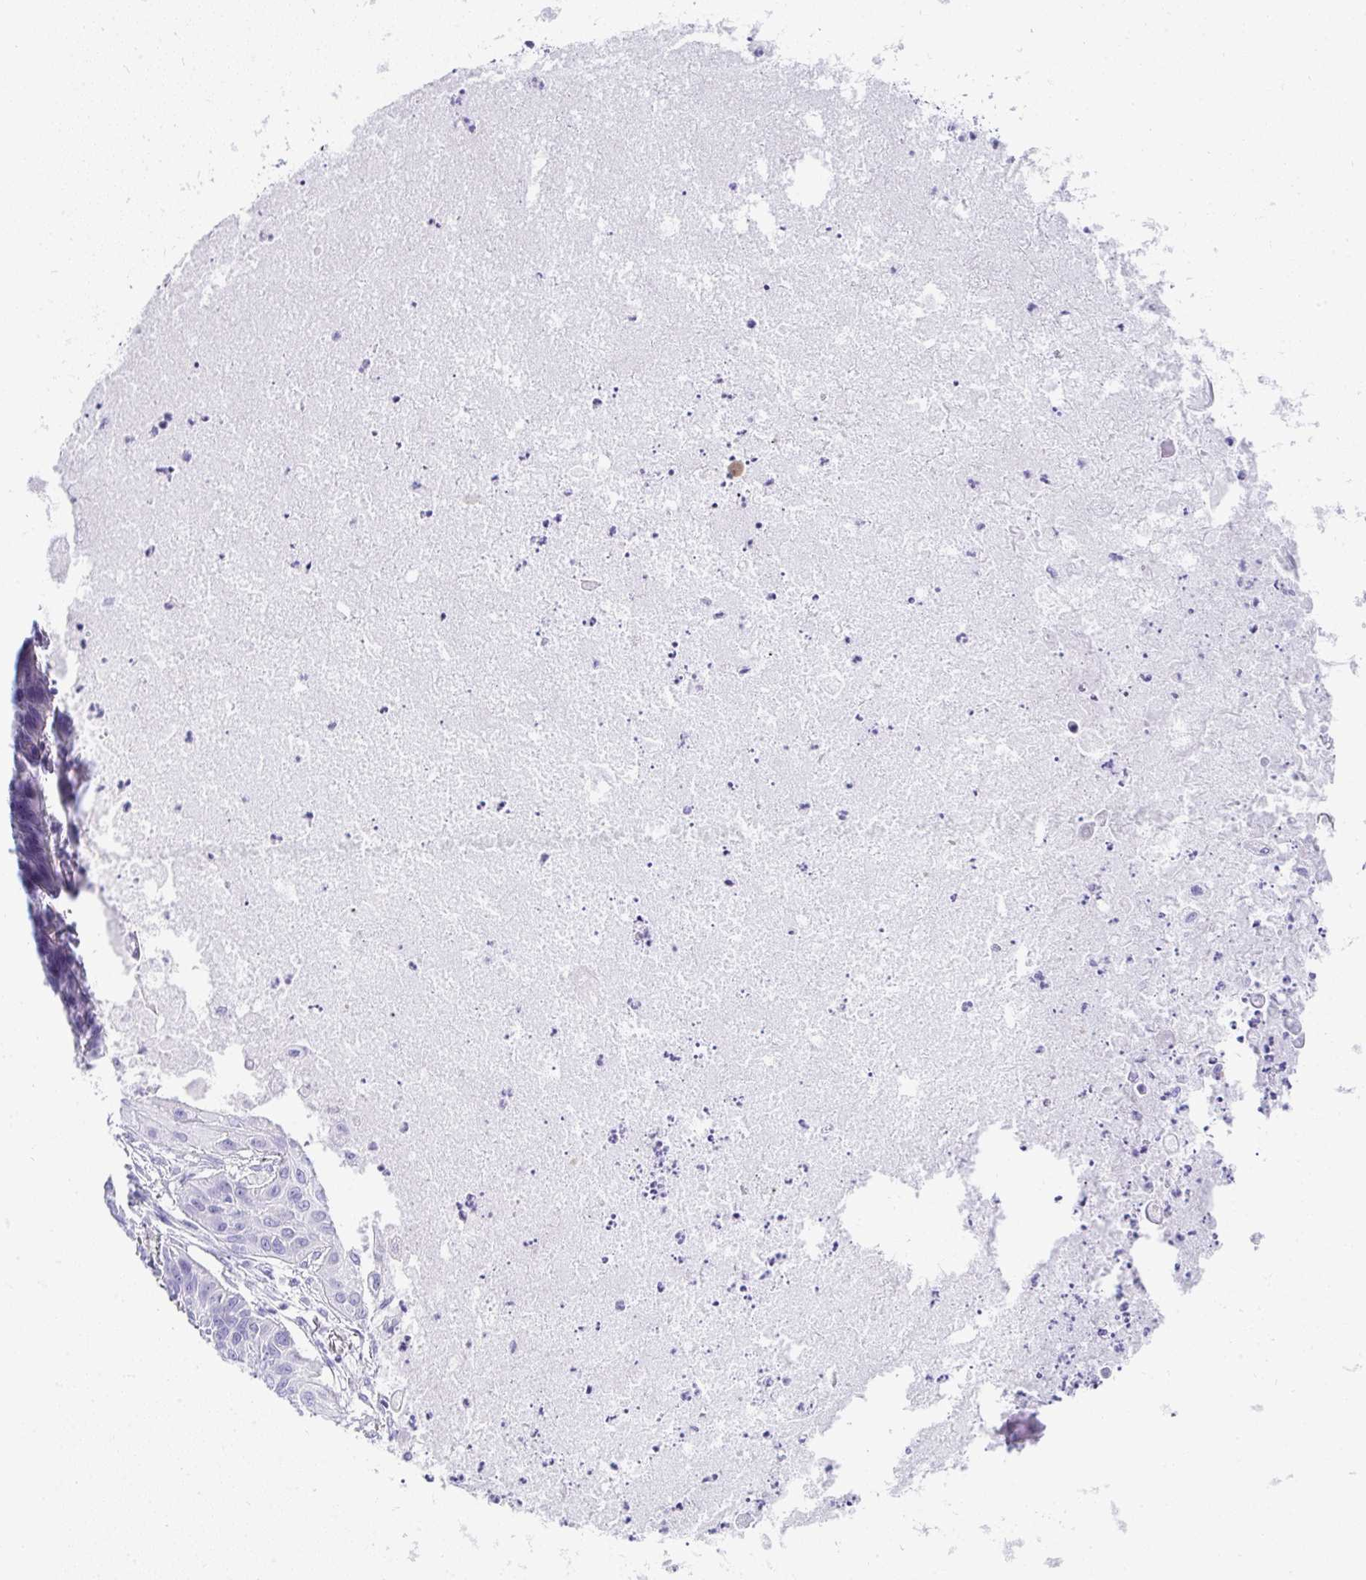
{"staining": {"intensity": "negative", "quantity": "none", "location": "none"}, "tissue": "lung cancer", "cell_type": "Tumor cells", "image_type": "cancer", "snomed": [{"axis": "morphology", "description": "Squamous cell carcinoma, NOS"}, {"axis": "topography", "description": "Lung"}], "caption": "Lung squamous cell carcinoma was stained to show a protein in brown. There is no significant expression in tumor cells. (Immunohistochemistry (ihc), brightfield microscopy, high magnification).", "gene": "PRND", "patient": {"sex": "male", "age": 71}}